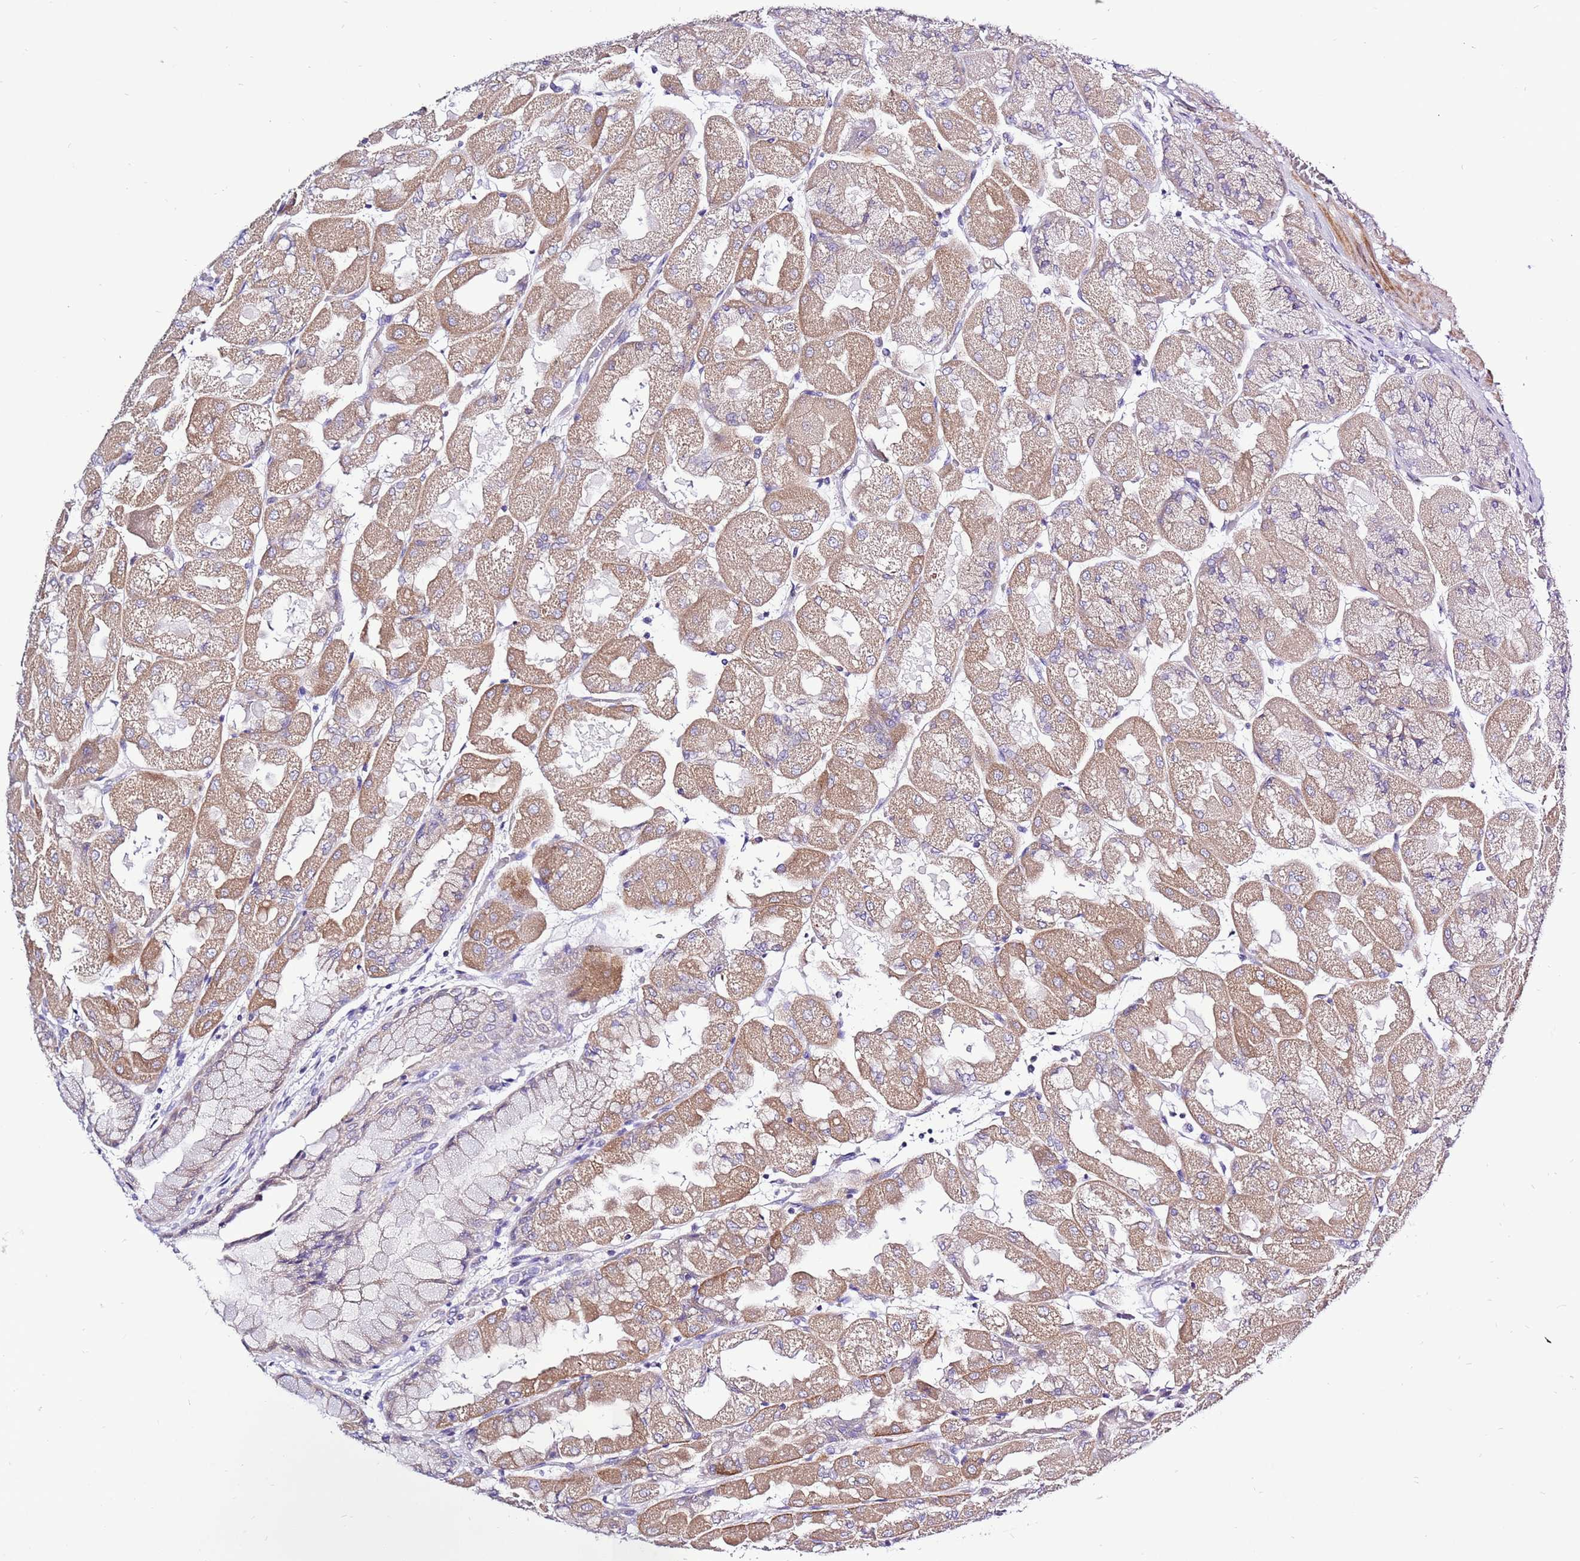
{"staining": {"intensity": "moderate", "quantity": ">75%", "location": "cytoplasmic/membranous"}, "tissue": "stomach", "cell_type": "Glandular cells", "image_type": "normal", "snomed": [{"axis": "morphology", "description": "Normal tissue, NOS"}, {"axis": "topography", "description": "Stomach"}], "caption": "Glandular cells show medium levels of moderate cytoplasmic/membranous positivity in about >75% of cells in normal stomach. (Stains: DAB in brown, nuclei in blue, Microscopy: brightfield microscopy at high magnification).", "gene": "GLCE", "patient": {"sex": "female", "age": 61}}